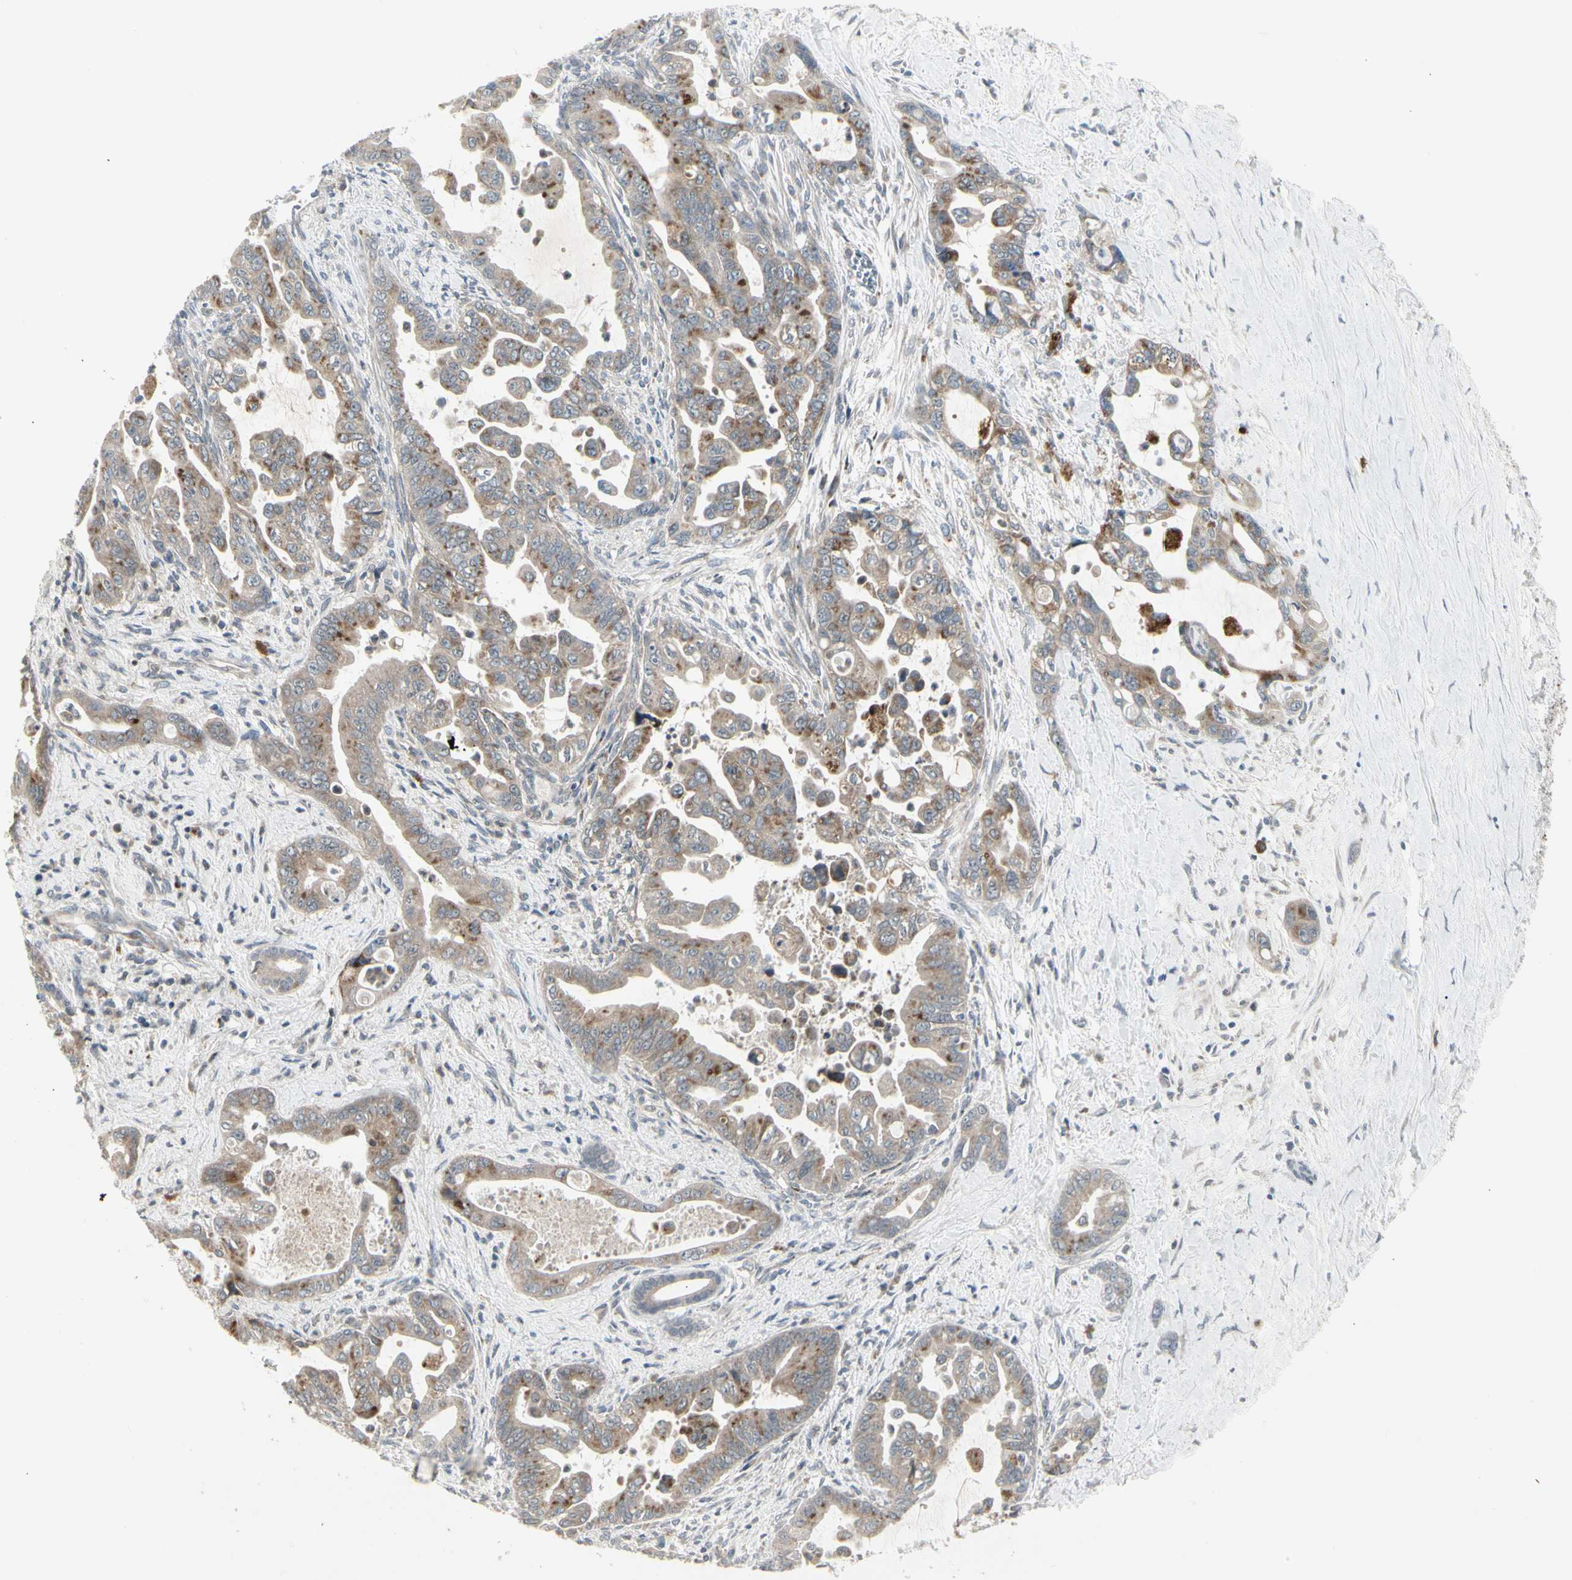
{"staining": {"intensity": "weak", "quantity": ">75%", "location": "cytoplasmic/membranous"}, "tissue": "pancreatic cancer", "cell_type": "Tumor cells", "image_type": "cancer", "snomed": [{"axis": "morphology", "description": "Adenocarcinoma, NOS"}, {"axis": "topography", "description": "Pancreas"}], "caption": "A high-resolution histopathology image shows IHC staining of pancreatic cancer, which exhibits weak cytoplasmic/membranous positivity in about >75% of tumor cells. Immunohistochemistry stains the protein in brown and the nuclei are stained blue.", "gene": "GRN", "patient": {"sex": "male", "age": 70}}